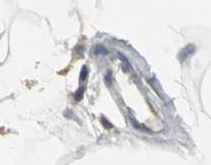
{"staining": {"intensity": "negative", "quantity": "none", "location": "none"}, "tissue": "adipose tissue", "cell_type": "Adipocytes", "image_type": "normal", "snomed": [{"axis": "morphology", "description": "Normal tissue, NOS"}, {"axis": "morphology", "description": "Duct carcinoma"}, {"axis": "topography", "description": "Breast"}, {"axis": "topography", "description": "Adipose tissue"}], "caption": "Adipose tissue stained for a protein using immunohistochemistry (IHC) displays no positivity adipocytes.", "gene": "SLC2A5", "patient": {"sex": "female", "age": 37}}